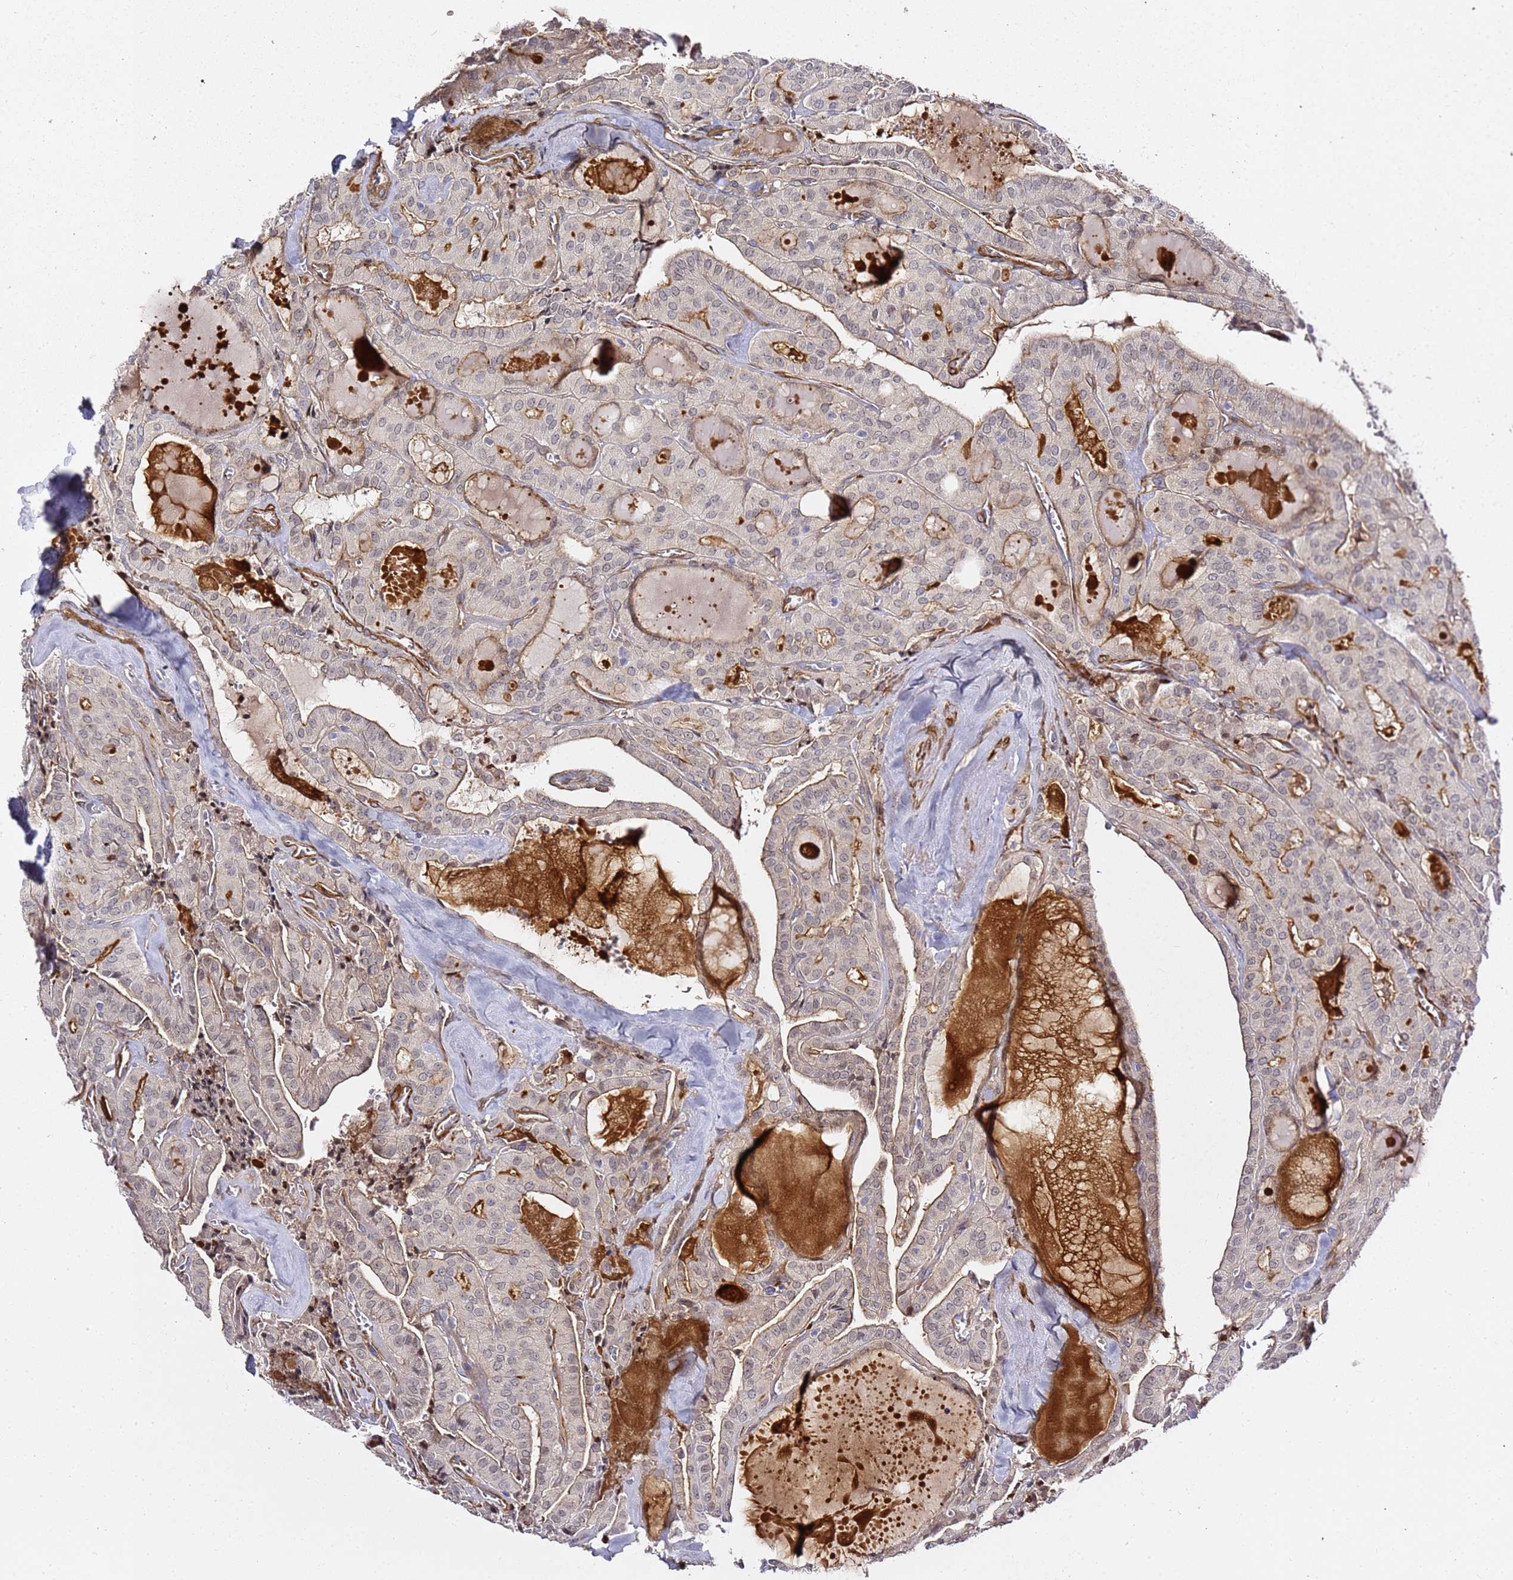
{"staining": {"intensity": "moderate", "quantity": "<25%", "location": "cytoplasmic/membranous"}, "tissue": "thyroid cancer", "cell_type": "Tumor cells", "image_type": "cancer", "snomed": [{"axis": "morphology", "description": "Papillary adenocarcinoma, NOS"}, {"axis": "topography", "description": "Thyroid gland"}], "caption": "Human thyroid cancer (papillary adenocarcinoma) stained with a protein marker shows moderate staining in tumor cells.", "gene": "EPS8L1", "patient": {"sex": "male", "age": 52}}